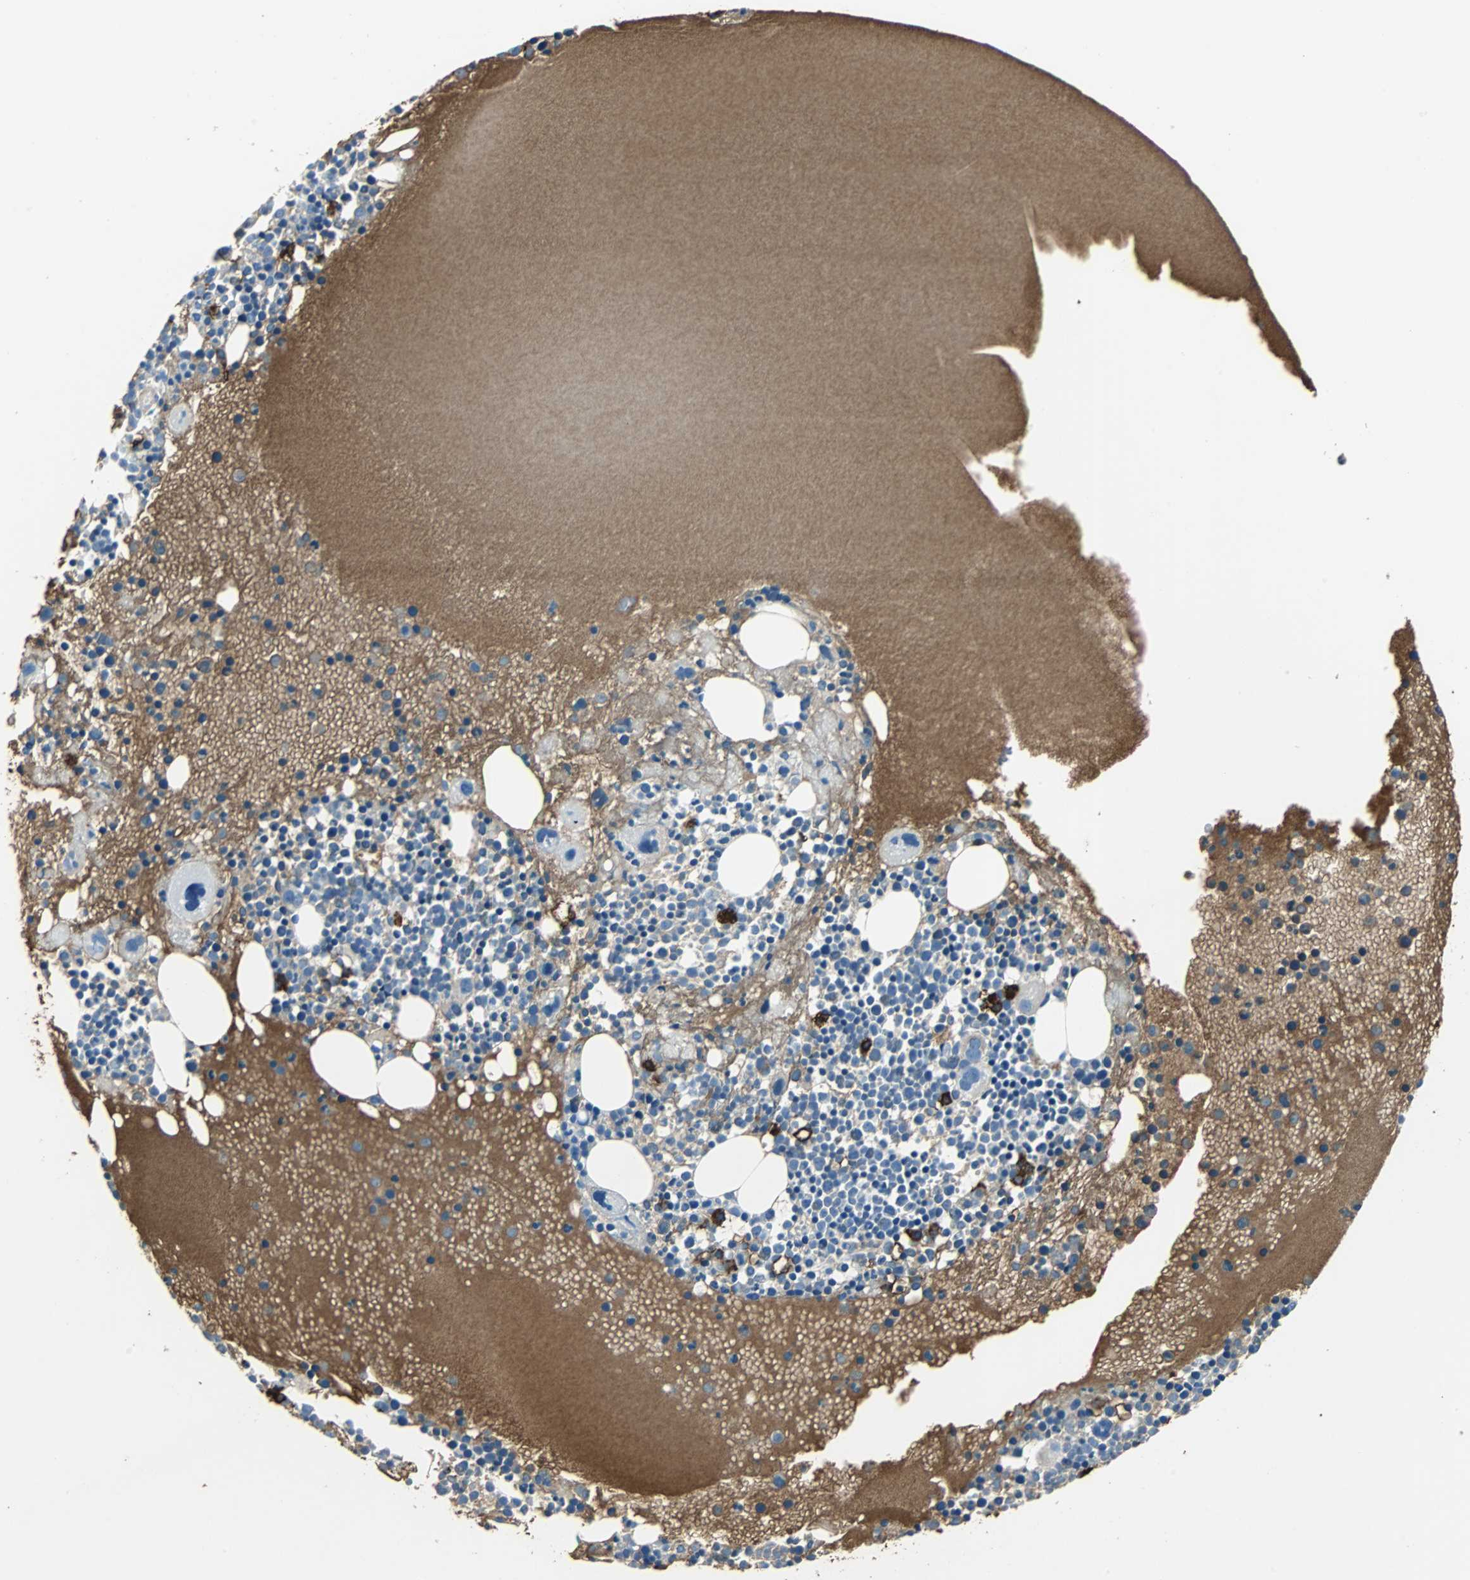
{"staining": {"intensity": "strong", "quantity": "<25%", "location": "cytoplasmic/membranous"}, "tissue": "bone marrow", "cell_type": "Hematopoietic cells", "image_type": "normal", "snomed": [{"axis": "morphology", "description": "Normal tissue, NOS"}, {"axis": "topography", "description": "Bone marrow"}], "caption": "Normal bone marrow was stained to show a protein in brown. There is medium levels of strong cytoplasmic/membranous expression in about <25% of hematopoietic cells. (IHC, brightfield microscopy, high magnification).", "gene": "IGHA1", "patient": {"sex": "male", "age": 34}}